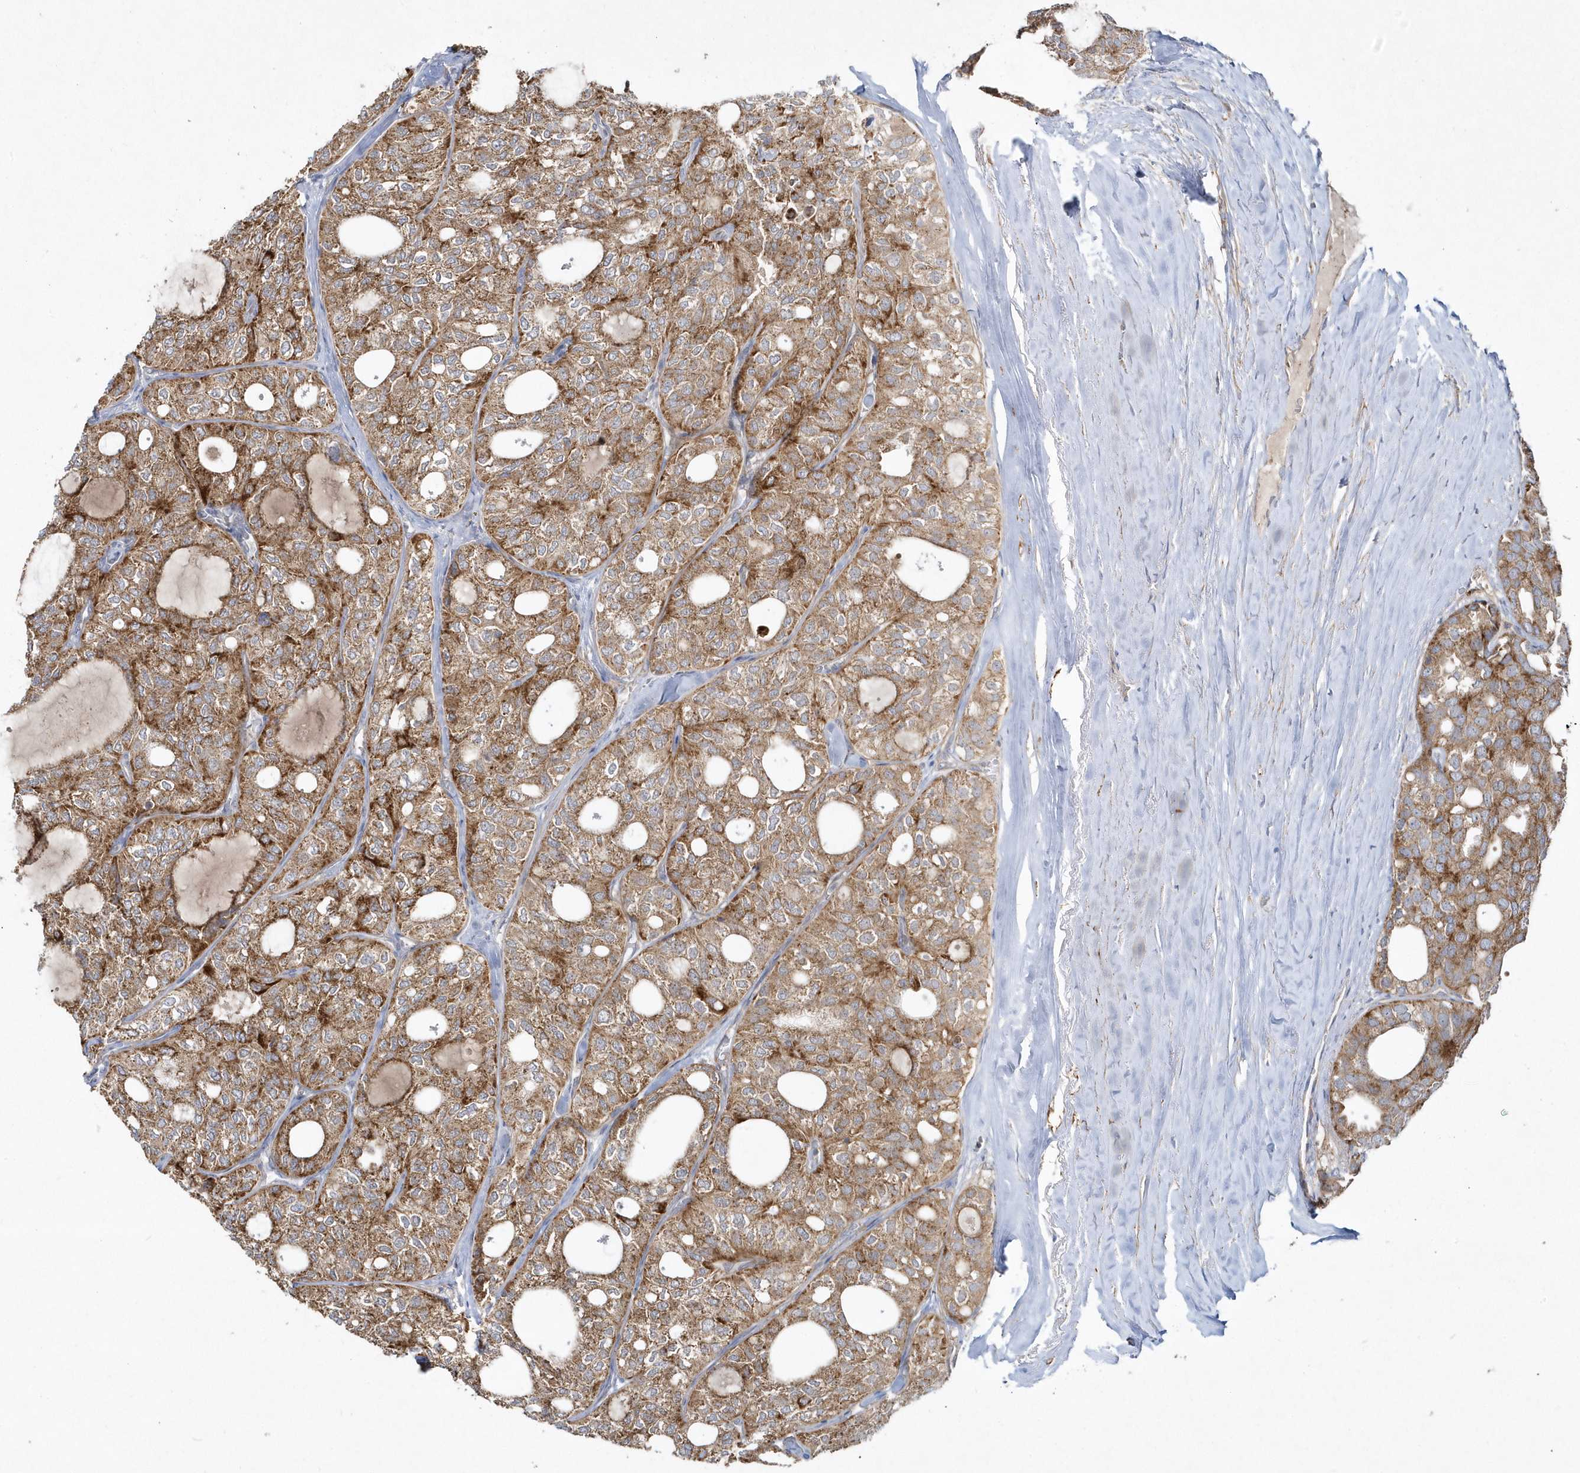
{"staining": {"intensity": "moderate", "quantity": ">75%", "location": "cytoplasmic/membranous"}, "tissue": "thyroid cancer", "cell_type": "Tumor cells", "image_type": "cancer", "snomed": [{"axis": "morphology", "description": "Follicular adenoma carcinoma, NOS"}, {"axis": "topography", "description": "Thyroid gland"}], "caption": "High-magnification brightfield microscopy of thyroid follicular adenoma carcinoma stained with DAB (3,3'-diaminobenzidine) (brown) and counterstained with hematoxylin (blue). tumor cells exhibit moderate cytoplasmic/membranous expression is identified in approximately>75% of cells.", "gene": "LEXM", "patient": {"sex": "male", "age": 75}}